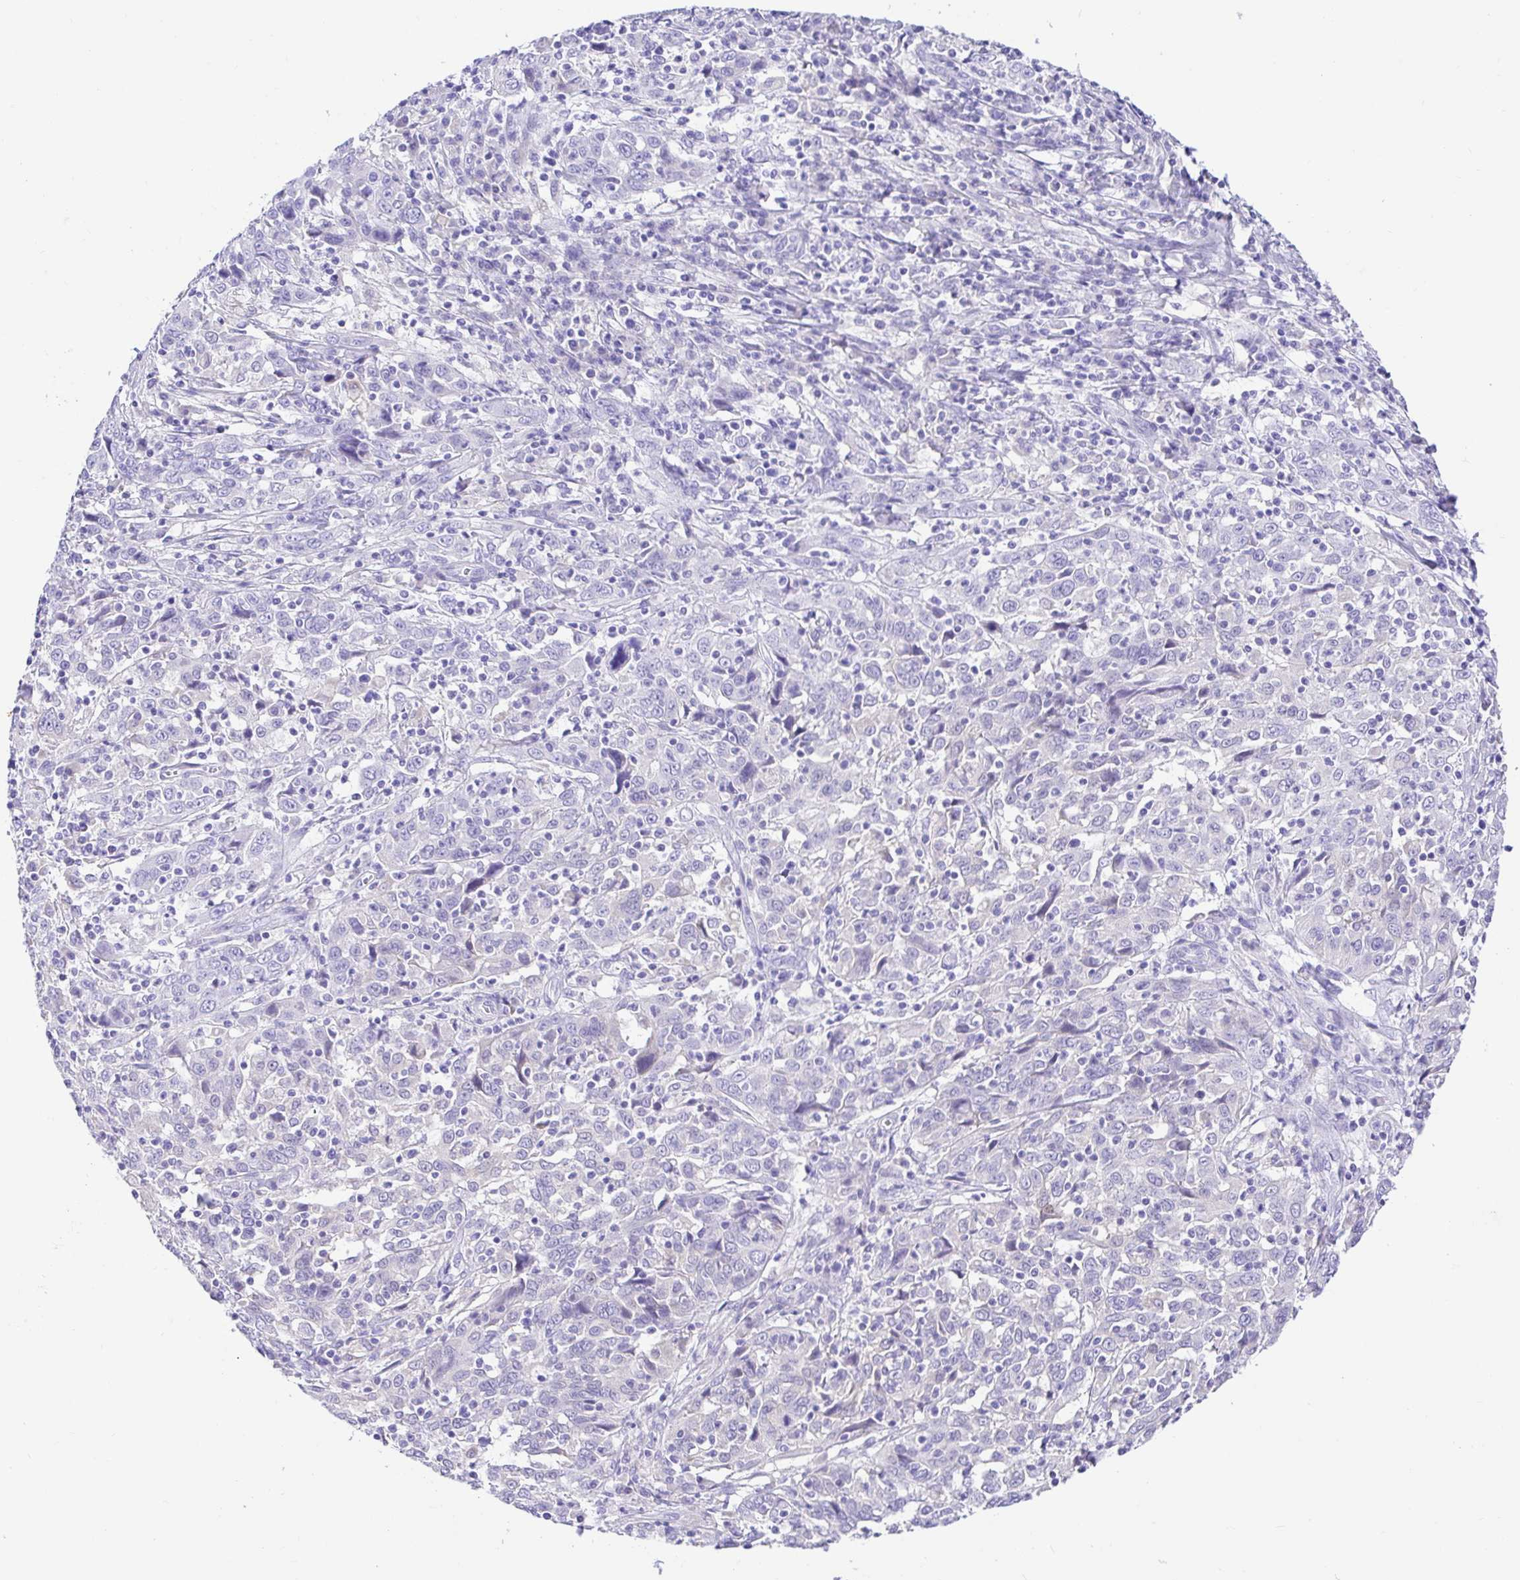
{"staining": {"intensity": "negative", "quantity": "none", "location": "none"}, "tissue": "cervical cancer", "cell_type": "Tumor cells", "image_type": "cancer", "snomed": [{"axis": "morphology", "description": "Squamous cell carcinoma, NOS"}, {"axis": "topography", "description": "Cervix"}], "caption": "Squamous cell carcinoma (cervical) stained for a protein using IHC displays no staining tumor cells.", "gene": "BACE2", "patient": {"sex": "female", "age": 46}}